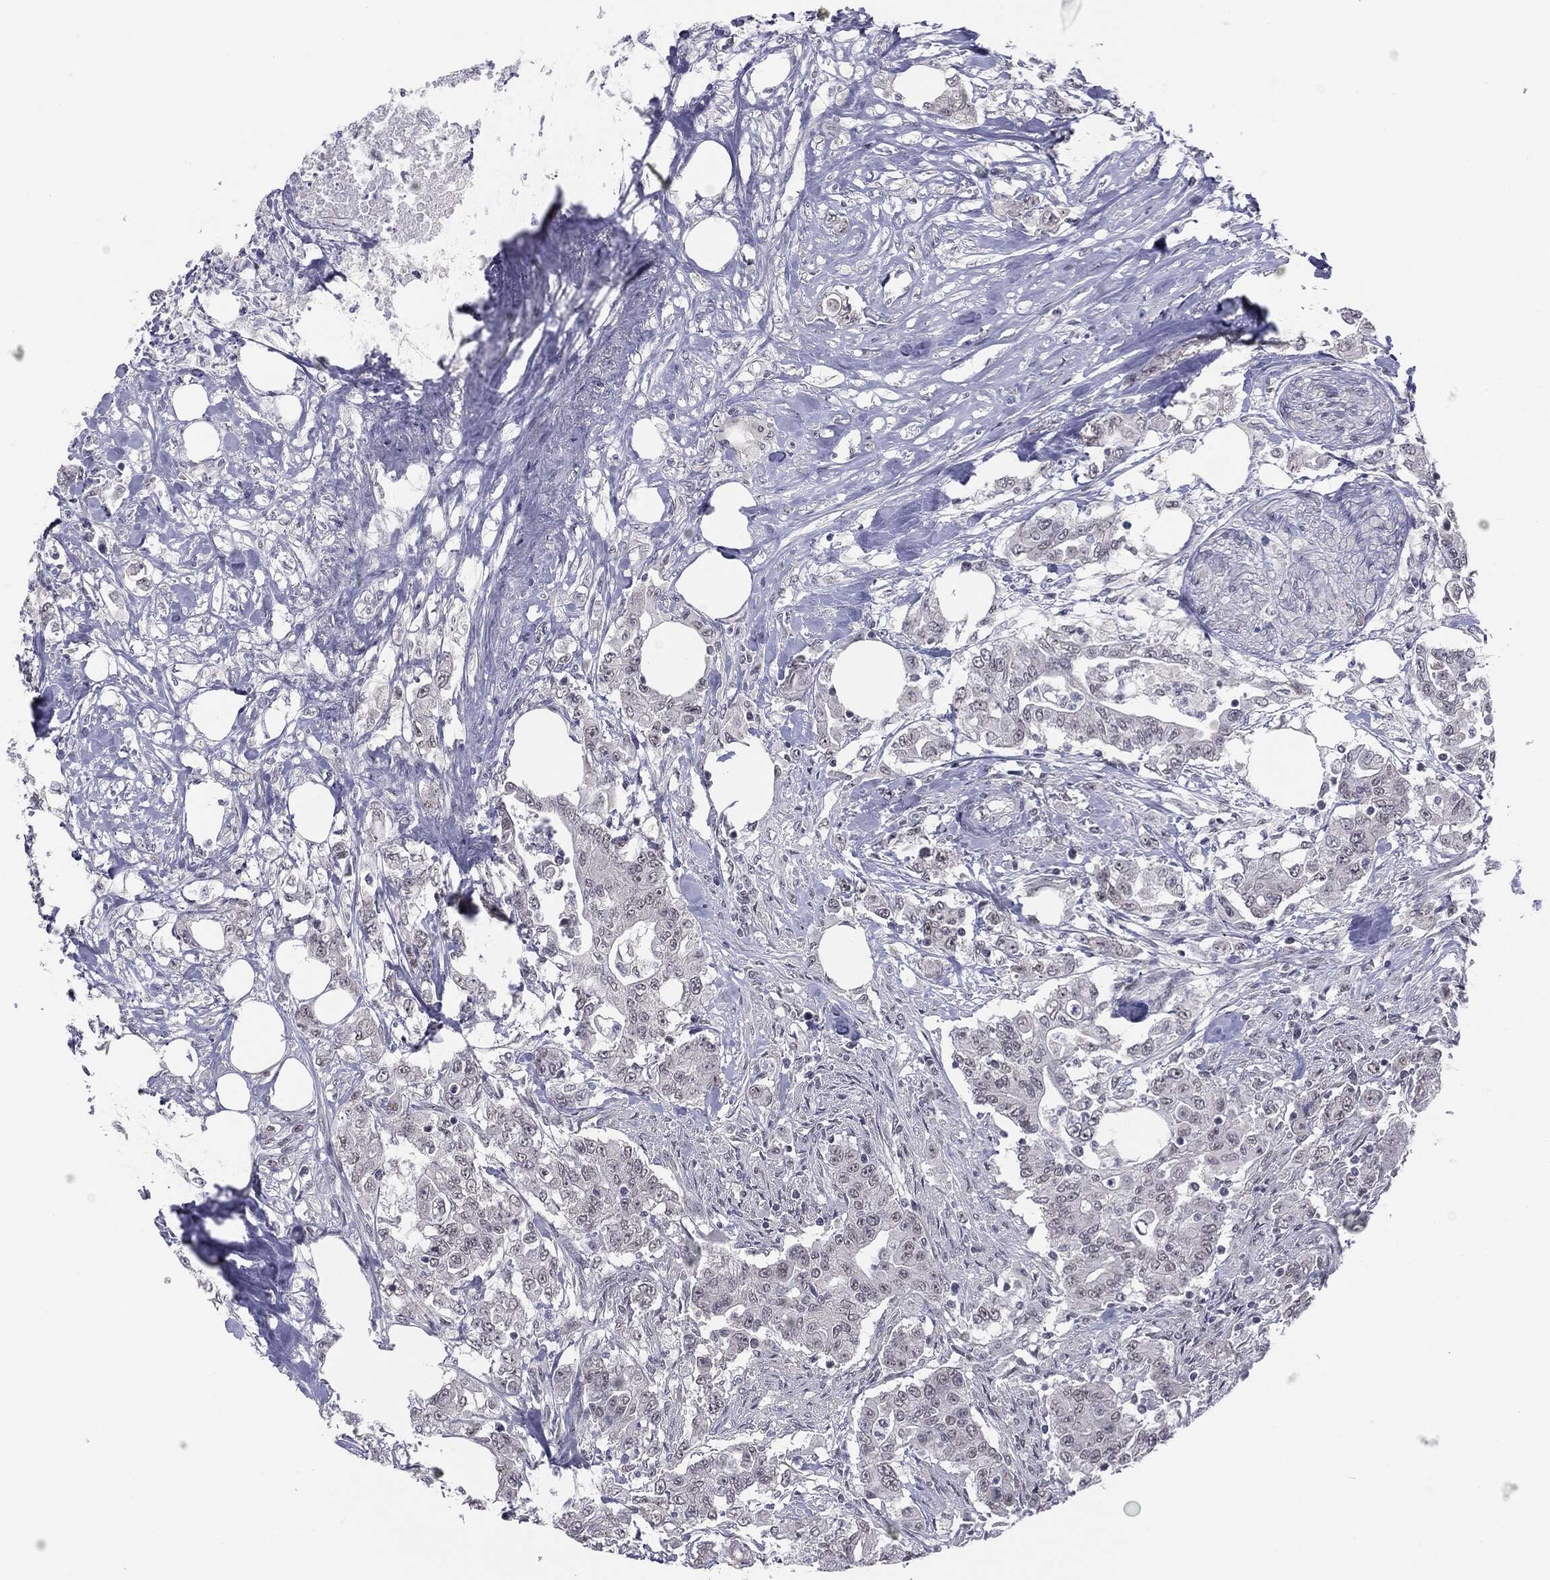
{"staining": {"intensity": "negative", "quantity": "none", "location": "none"}, "tissue": "colorectal cancer", "cell_type": "Tumor cells", "image_type": "cancer", "snomed": [{"axis": "morphology", "description": "Adenocarcinoma, NOS"}, {"axis": "topography", "description": "Colon"}], "caption": "The IHC micrograph has no significant staining in tumor cells of colorectal cancer tissue.", "gene": "SLC5A5", "patient": {"sex": "female", "age": 48}}